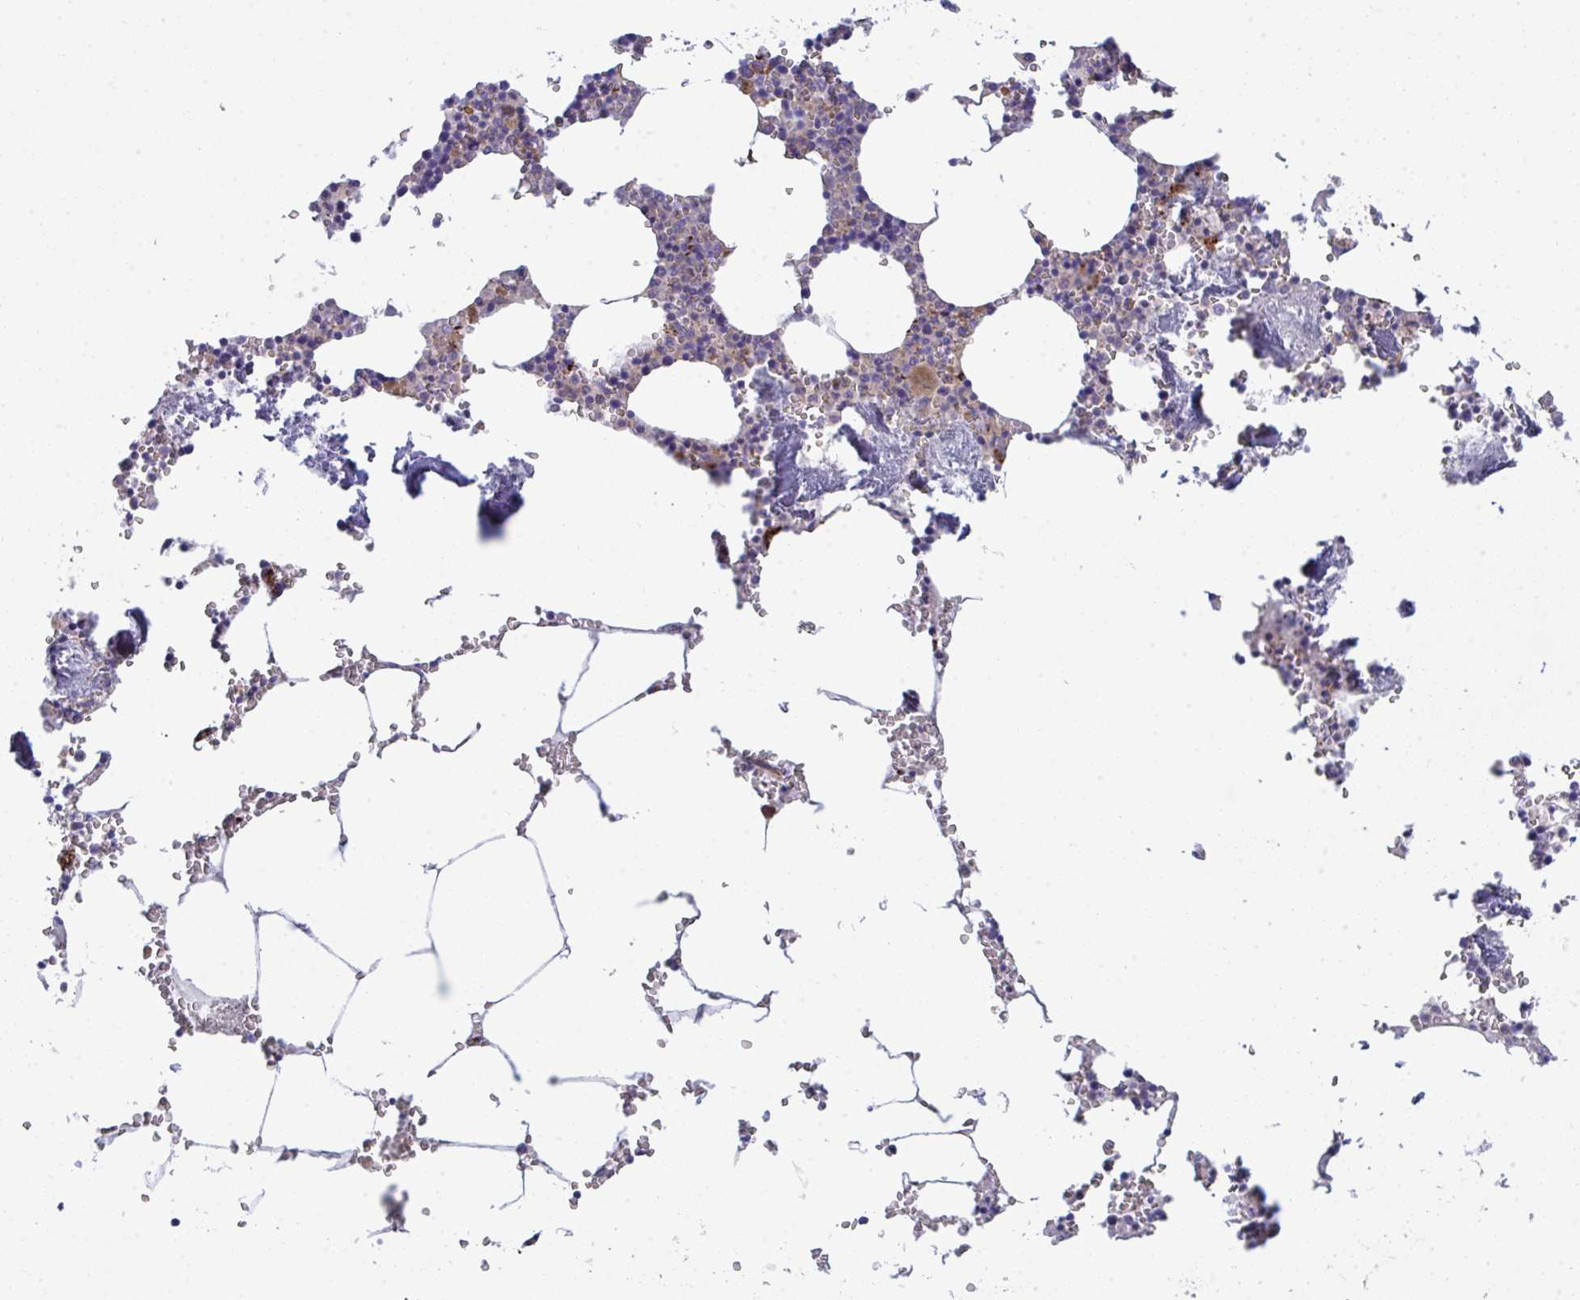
{"staining": {"intensity": "moderate", "quantity": "<25%", "location": "cytoplasmic/membranous"}, "tissue": "bone marrow", "cell_type": "Hematopoietic cells", "image_type": "normal", "snomed": [{"axis": "morphology", "description": "Normal tissue, NOS"}, {"axis": "topography", "description": "Bone marrow"}], "caption": "Immunohistochemical staining of benign bone marrow demonstrates moderate cytoplasmic/membranous protein positivity in approximately <25% of hematopoietic cells.", "gene": "TOR1AIP2", "patient": {"sex": "male", "age": 54}}